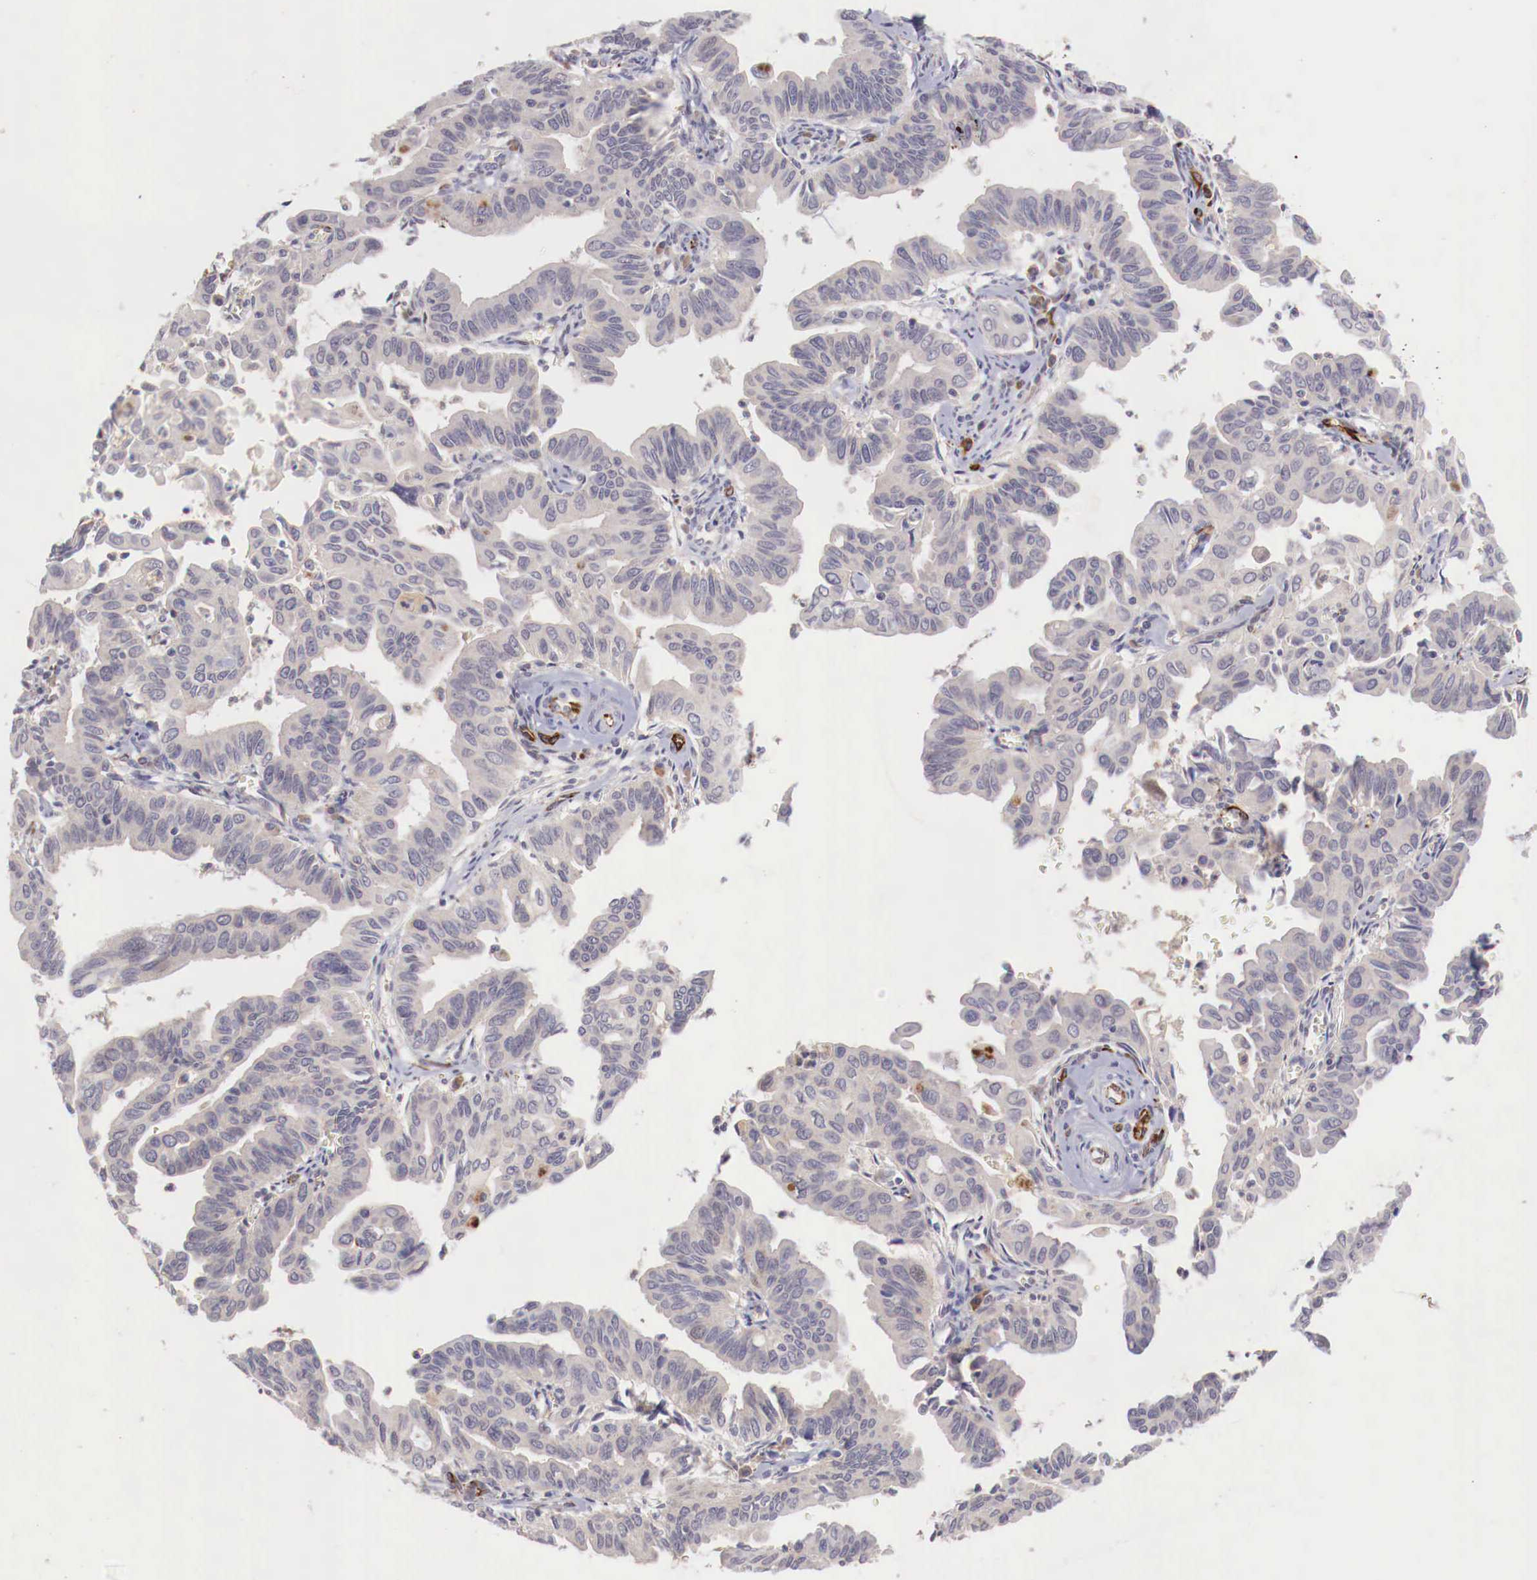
{"staining": {"intensity": "negative", "quantity": "none", "location": "none"}, "tissue": "cervical cancer", "cell_type": "Tumor cells", "image_type": "cancer", "snomed": [{"axis": "morphology", "description": "Normal tissue, NOS"}, {"axis": "morphology", "description": "Adenocarcinoma, NOS"}, {"axis": "topography", "description": "Cervix"}], "caption": "The micrograph reveals no significant positivity in tumor cells of adenocarcinoma (cervical). (DAB (3,3'-diaminobenzidine) IHC visualized using brightfield microscopy, high magnification).", "gene": "WT1", "patient": {"sex": "female", "age": 34}}